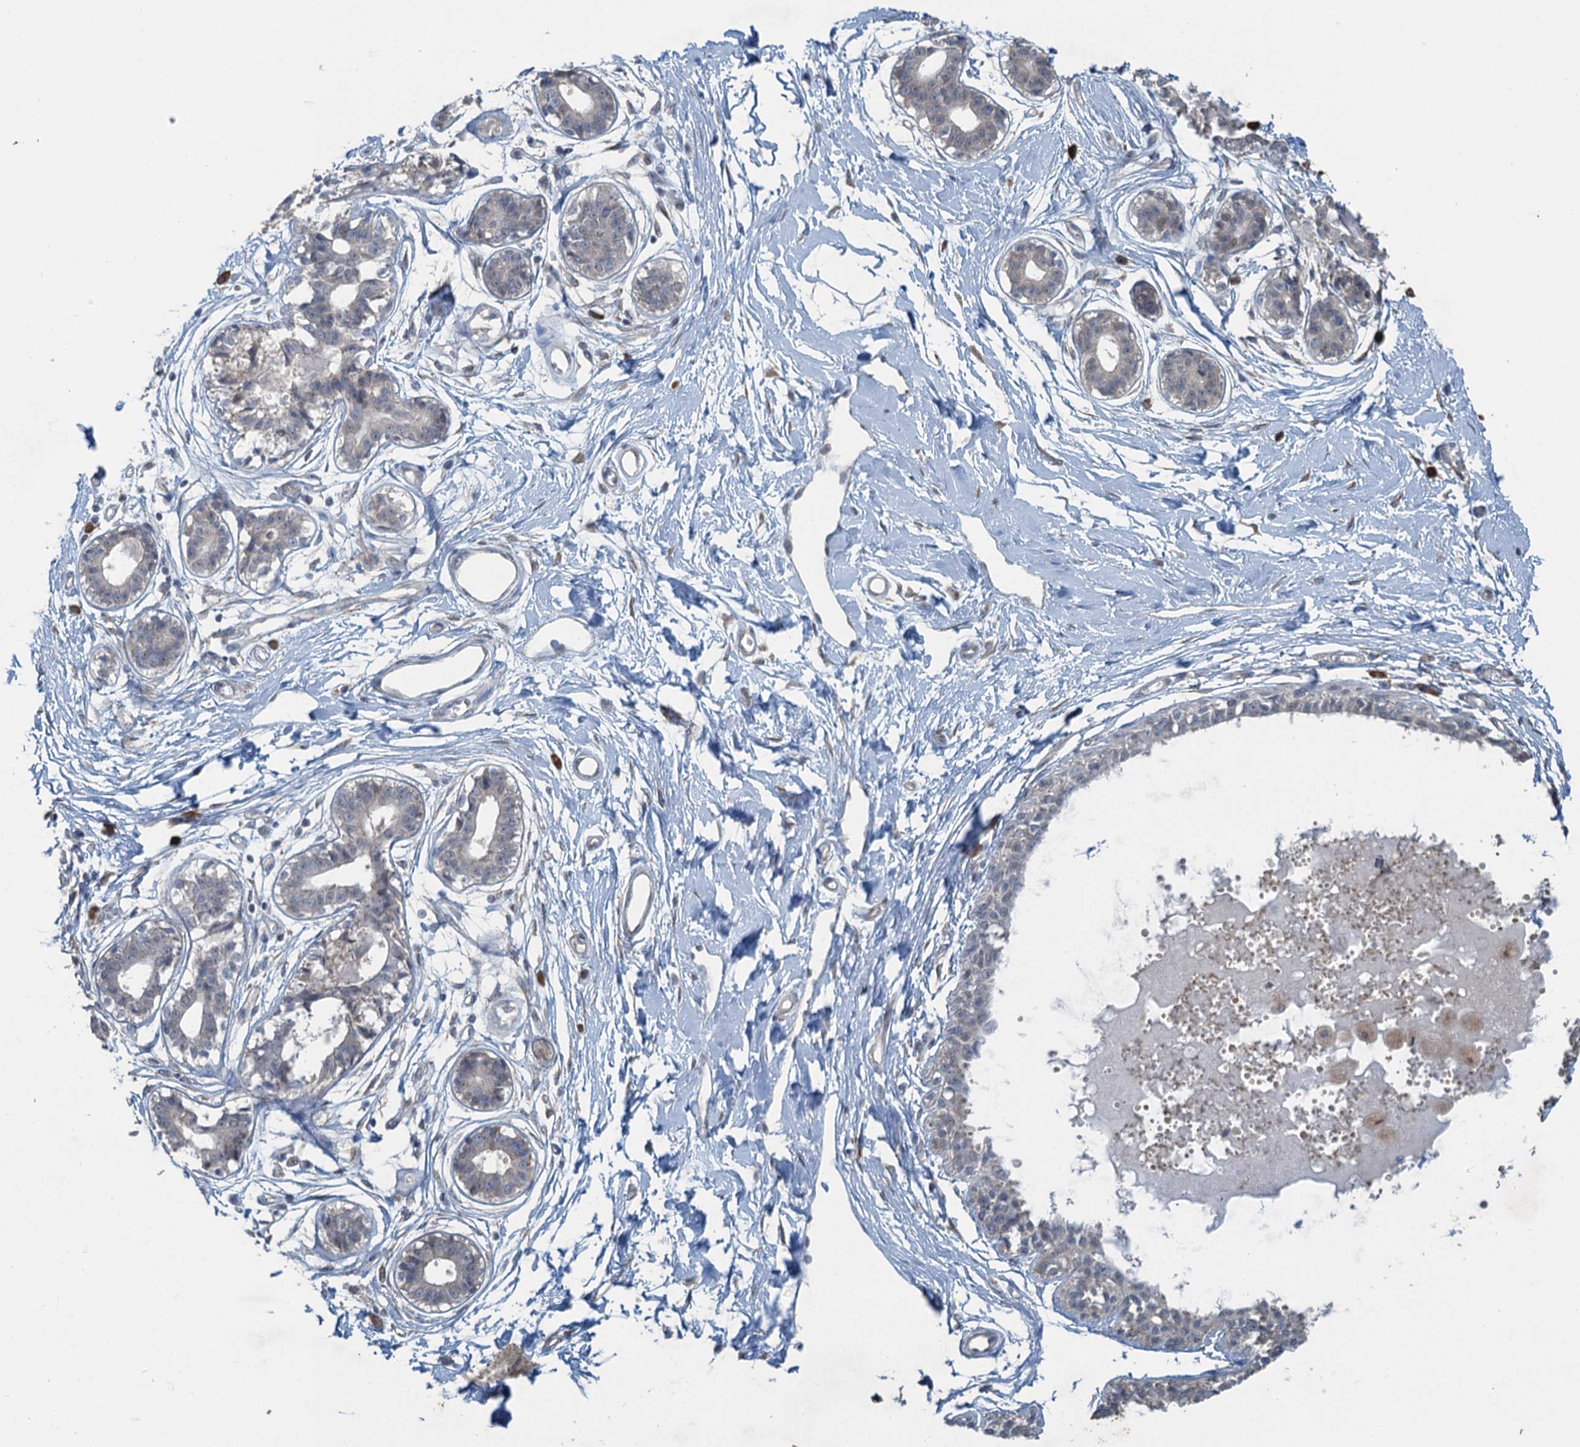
{"staining": {"intensity": "negative", "quantity": "none", "location": "none"}, "tissue": "breast", "cell_type": "Adipocytes", "image_type": "normal", "snomed": [{"axis": "morphology", "description": "Normal tissue, NOS"}, {"axis": "topography", "description": "Breast"}], "caption": "Immunohistochemical staining of unremarkable breast shows no significant staining in adipocytes. (Brightfield microscopy of DAB (3,3'-diaminobenzidine) immunohistochemistry at high magnification).", "gene": "TEX35", "patient": {"sex": "female", "age": 45}}